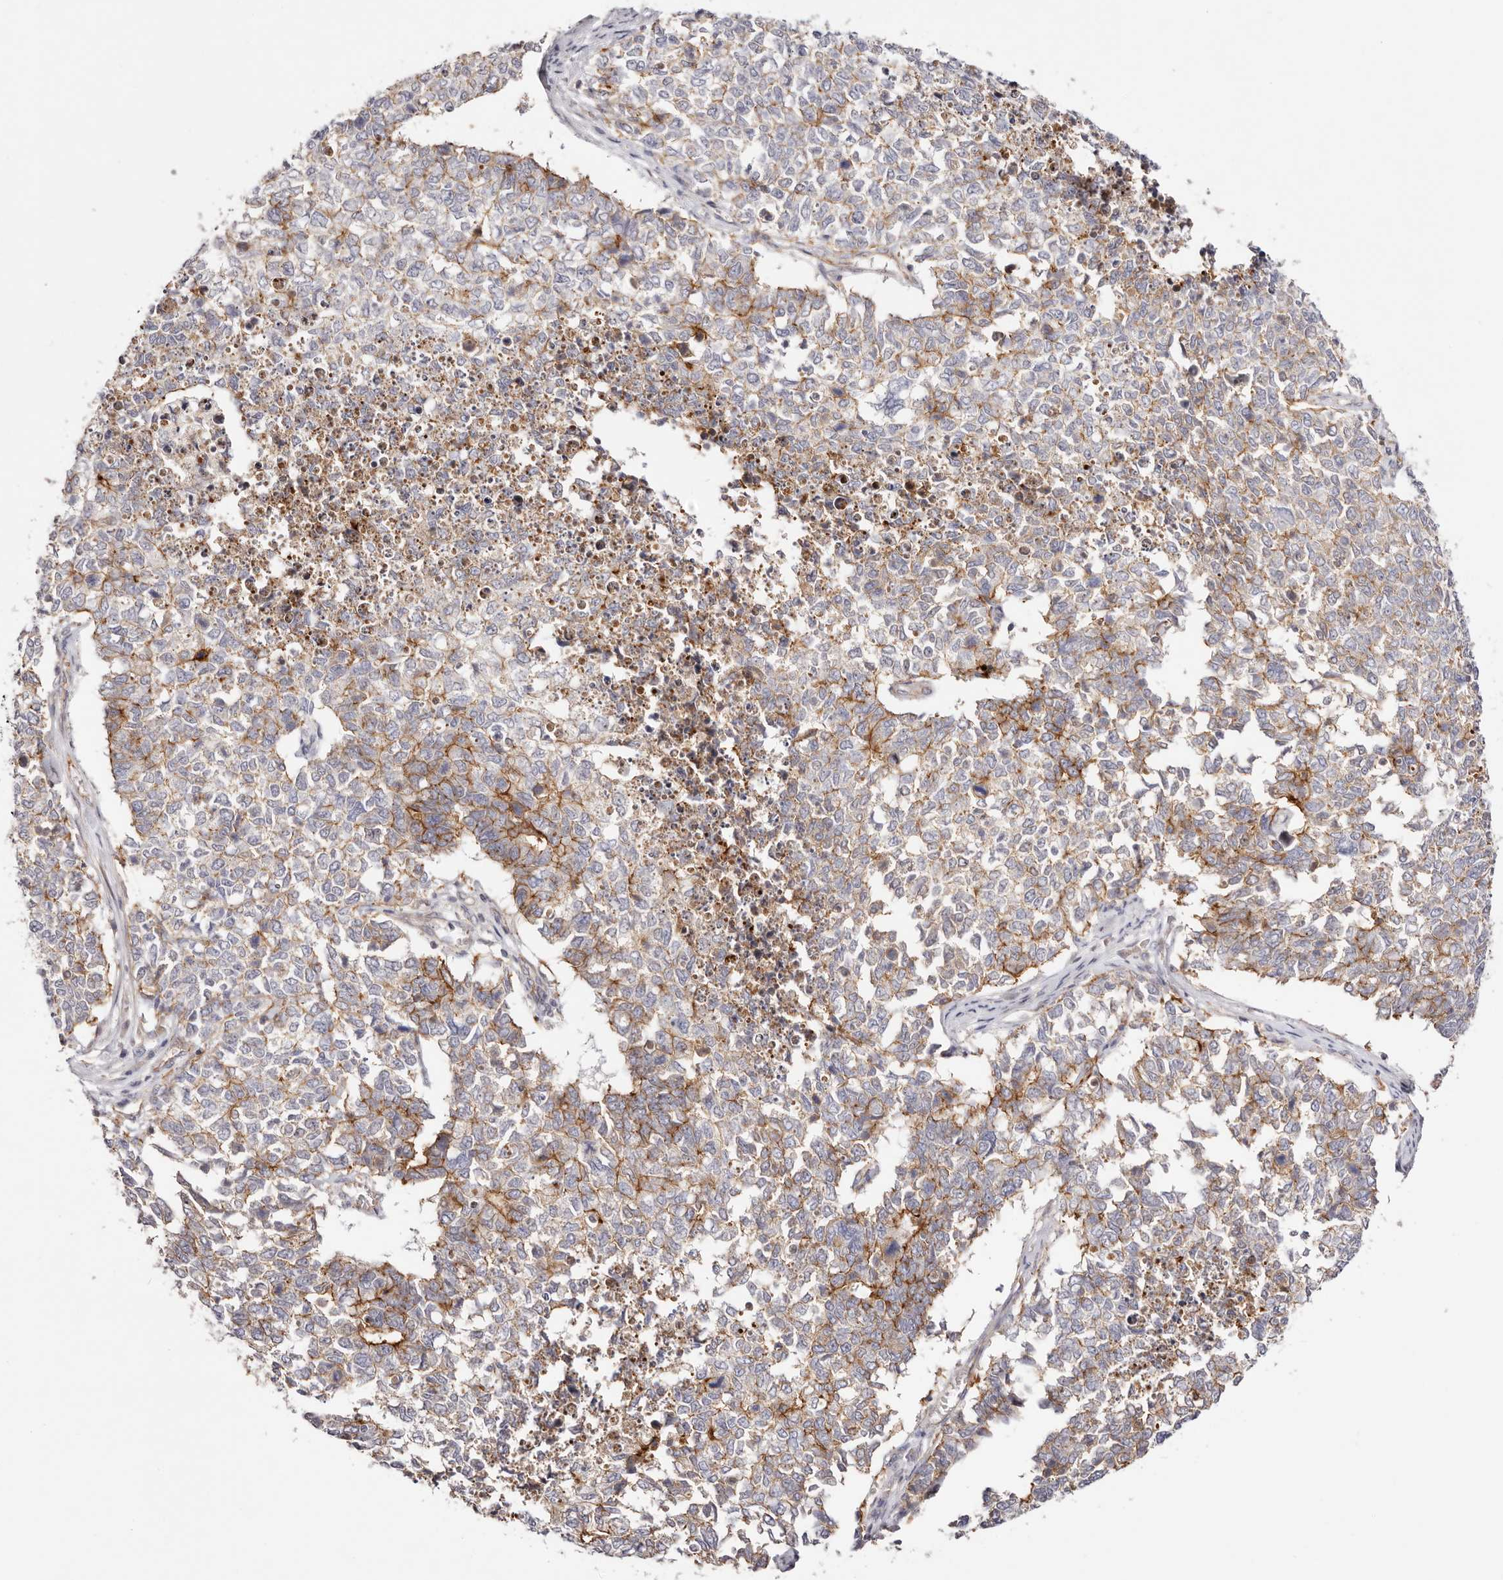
{"staining": {"intensity": "moderate", "quantity": ">75%", "location": "cytoplasmic/membranous"}, "tissue": "cervical cancer", "cell_type": "Tumor cells", "image_type": "cancer", "snomed": [{"axis": "morphology", "description": "Squamous cell carcinoma, NOS"}, {"axis": "topography", "description": "Cervix"}], "caption": "Cervical cancer stained with a protein marker displays moderate staining in tumor cells.", "gene": "SLC35B2", "patient": {"sex": "female", "age": 63}}